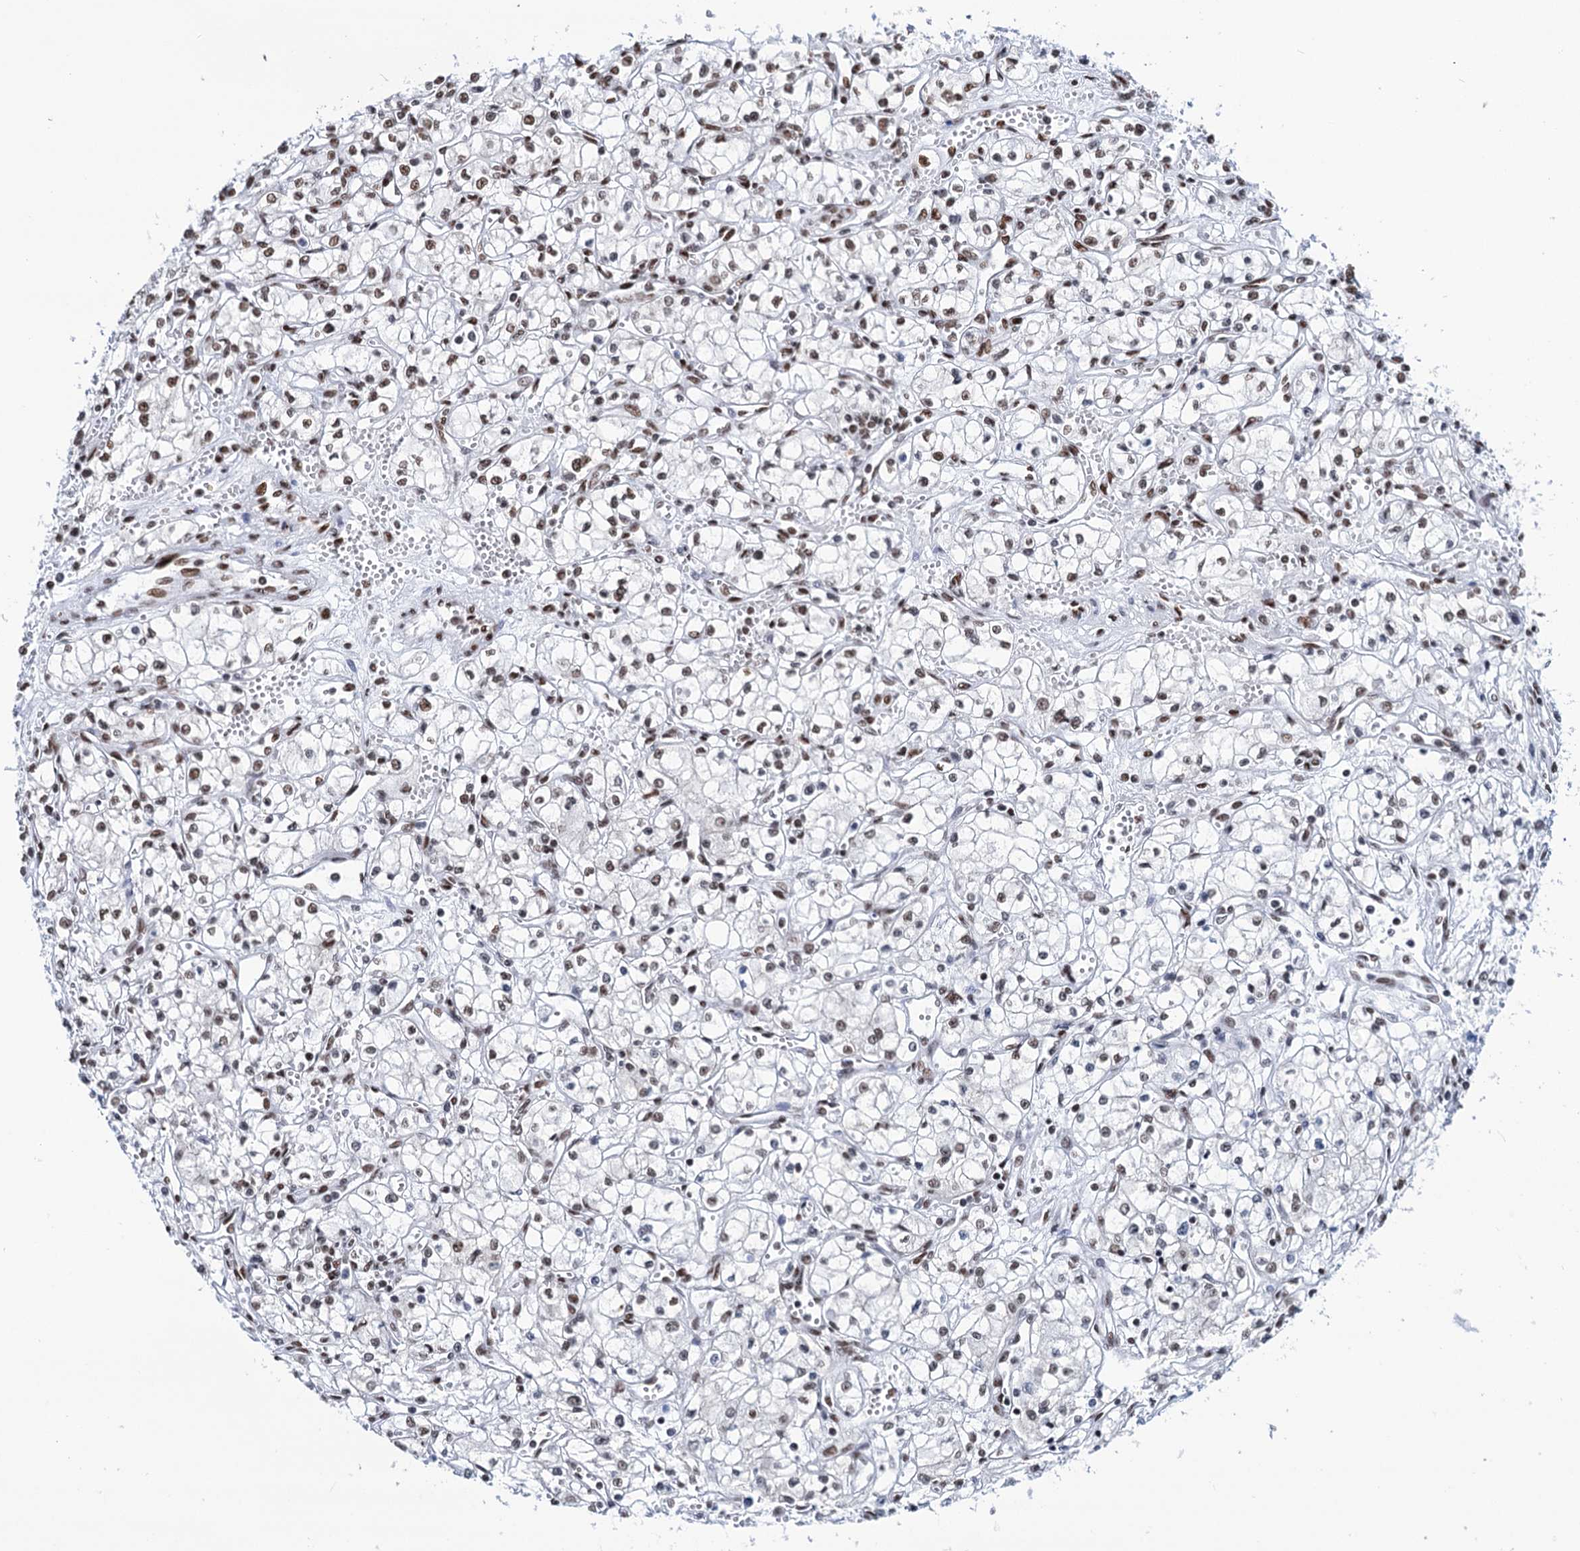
{"staining": {"intensity": "weak", "quantity": "25%-75%", "location": "nuclear"}, "tissue": "renal cancer", "cell_type": "Tumor cells", "image_type": "cancer", "snomed": [{"axis": "morphology", "description": "Adenocarcinoma, NOS"}, {"axis": "topography", "description": "Kidney"}], "caption": "The immunohistochemical stain shows weak nuclear expression in tumor cells of renal cancer (adenocarcinoma) tissue.", "gene": "MATR3", "patient": {"sex": "male", "age": 59}}